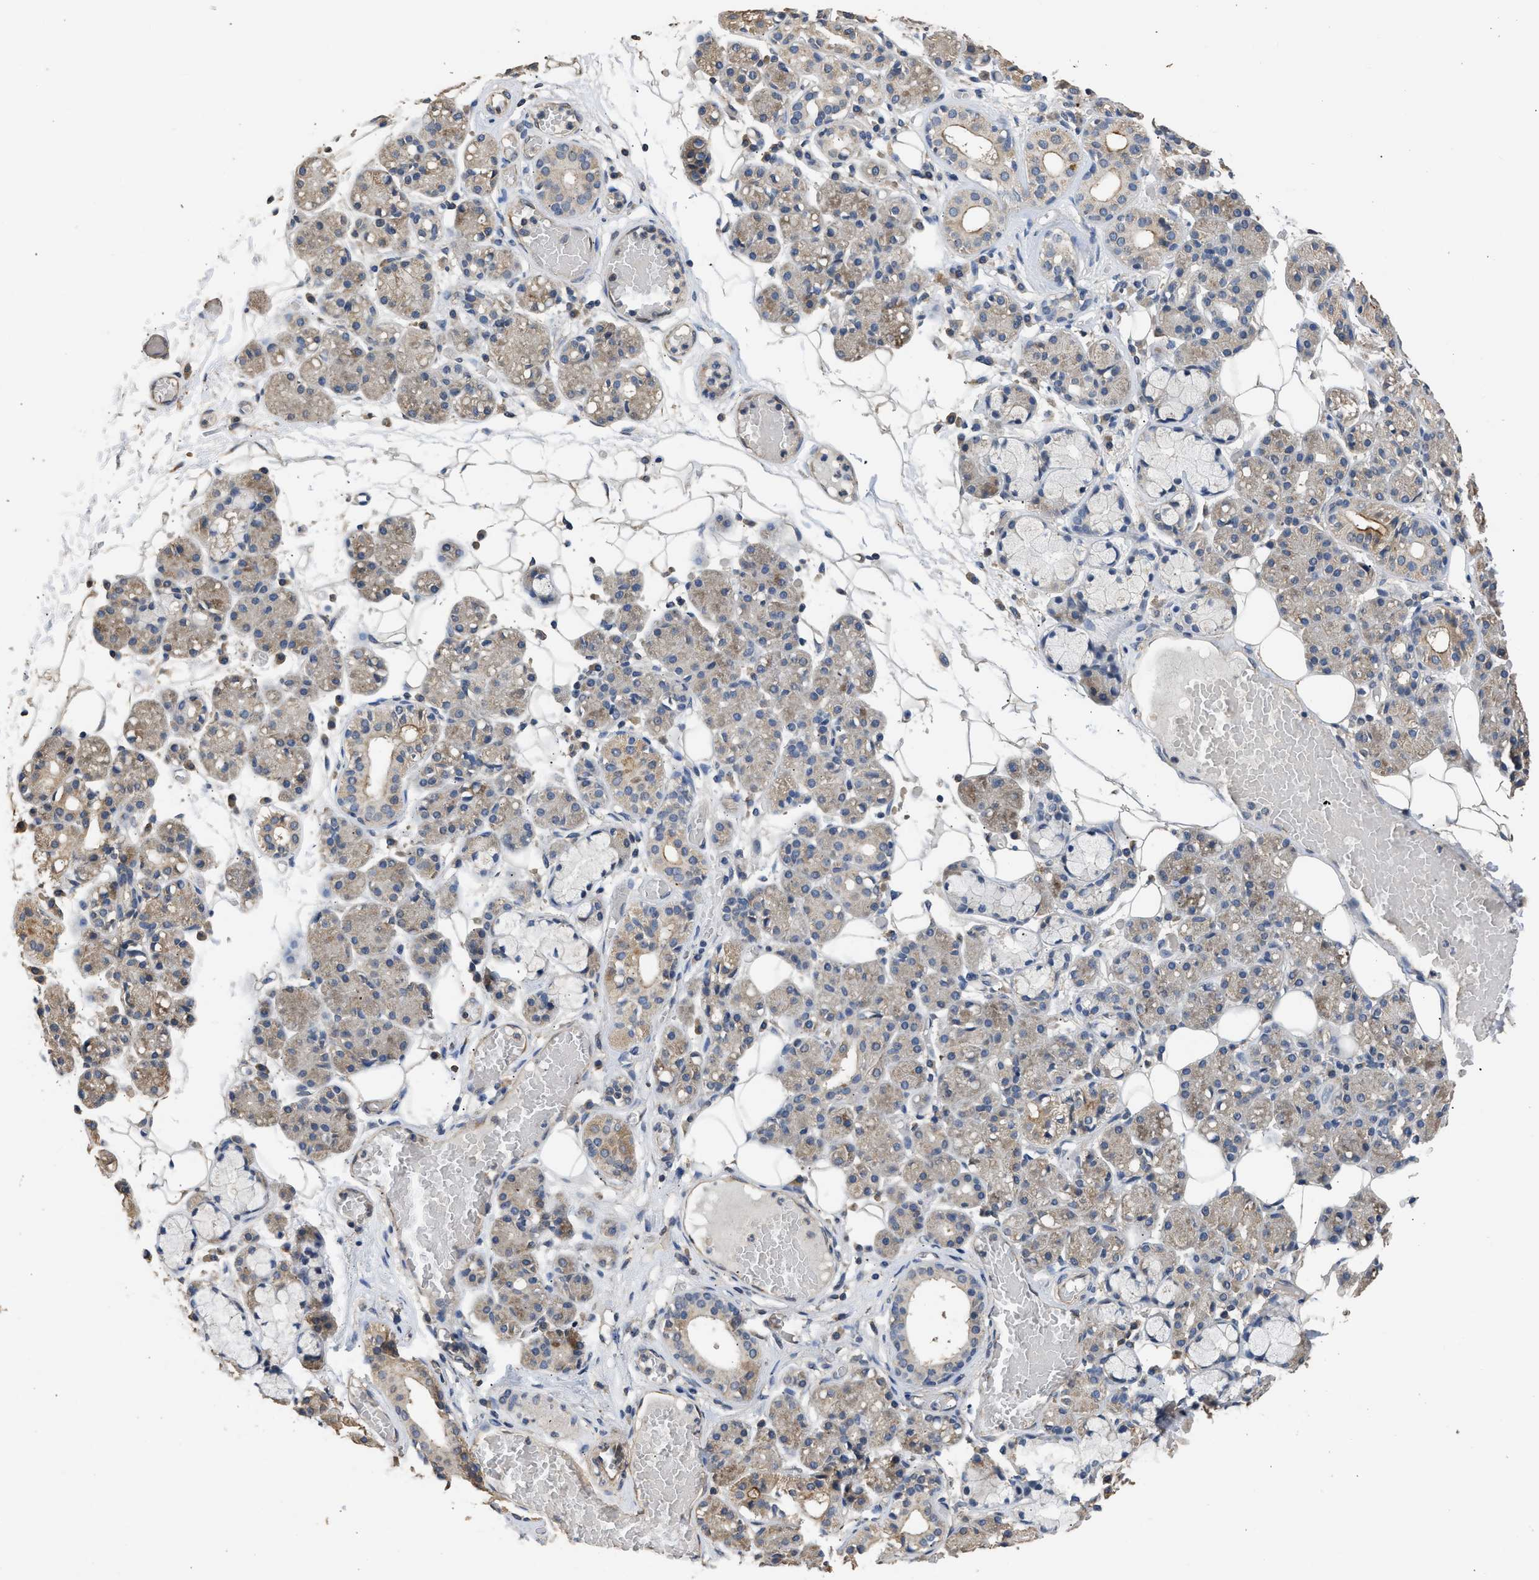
{"staining": {"intensity": "moderate", "quantity": "25%-75%", "location": "cytoplasmic/membranous"}, "tissue": "salivary gland", "cell_type": "Glandular cells", "image_type": "normal", "snomed": [{"axis": "morphology", "description": "Normal tissue, NOS"}, {"axis": "topography", "description": "Salivary gland"}], "caption": "Moderate cytoplasmic/membranous positivity for a protein is identified in about 25%-75% of glandular cells of normal salivary gland using immunohistochemistry (IHC).", "gene": "SPINT2", "patient": {"sex": "male", "age": 63}}